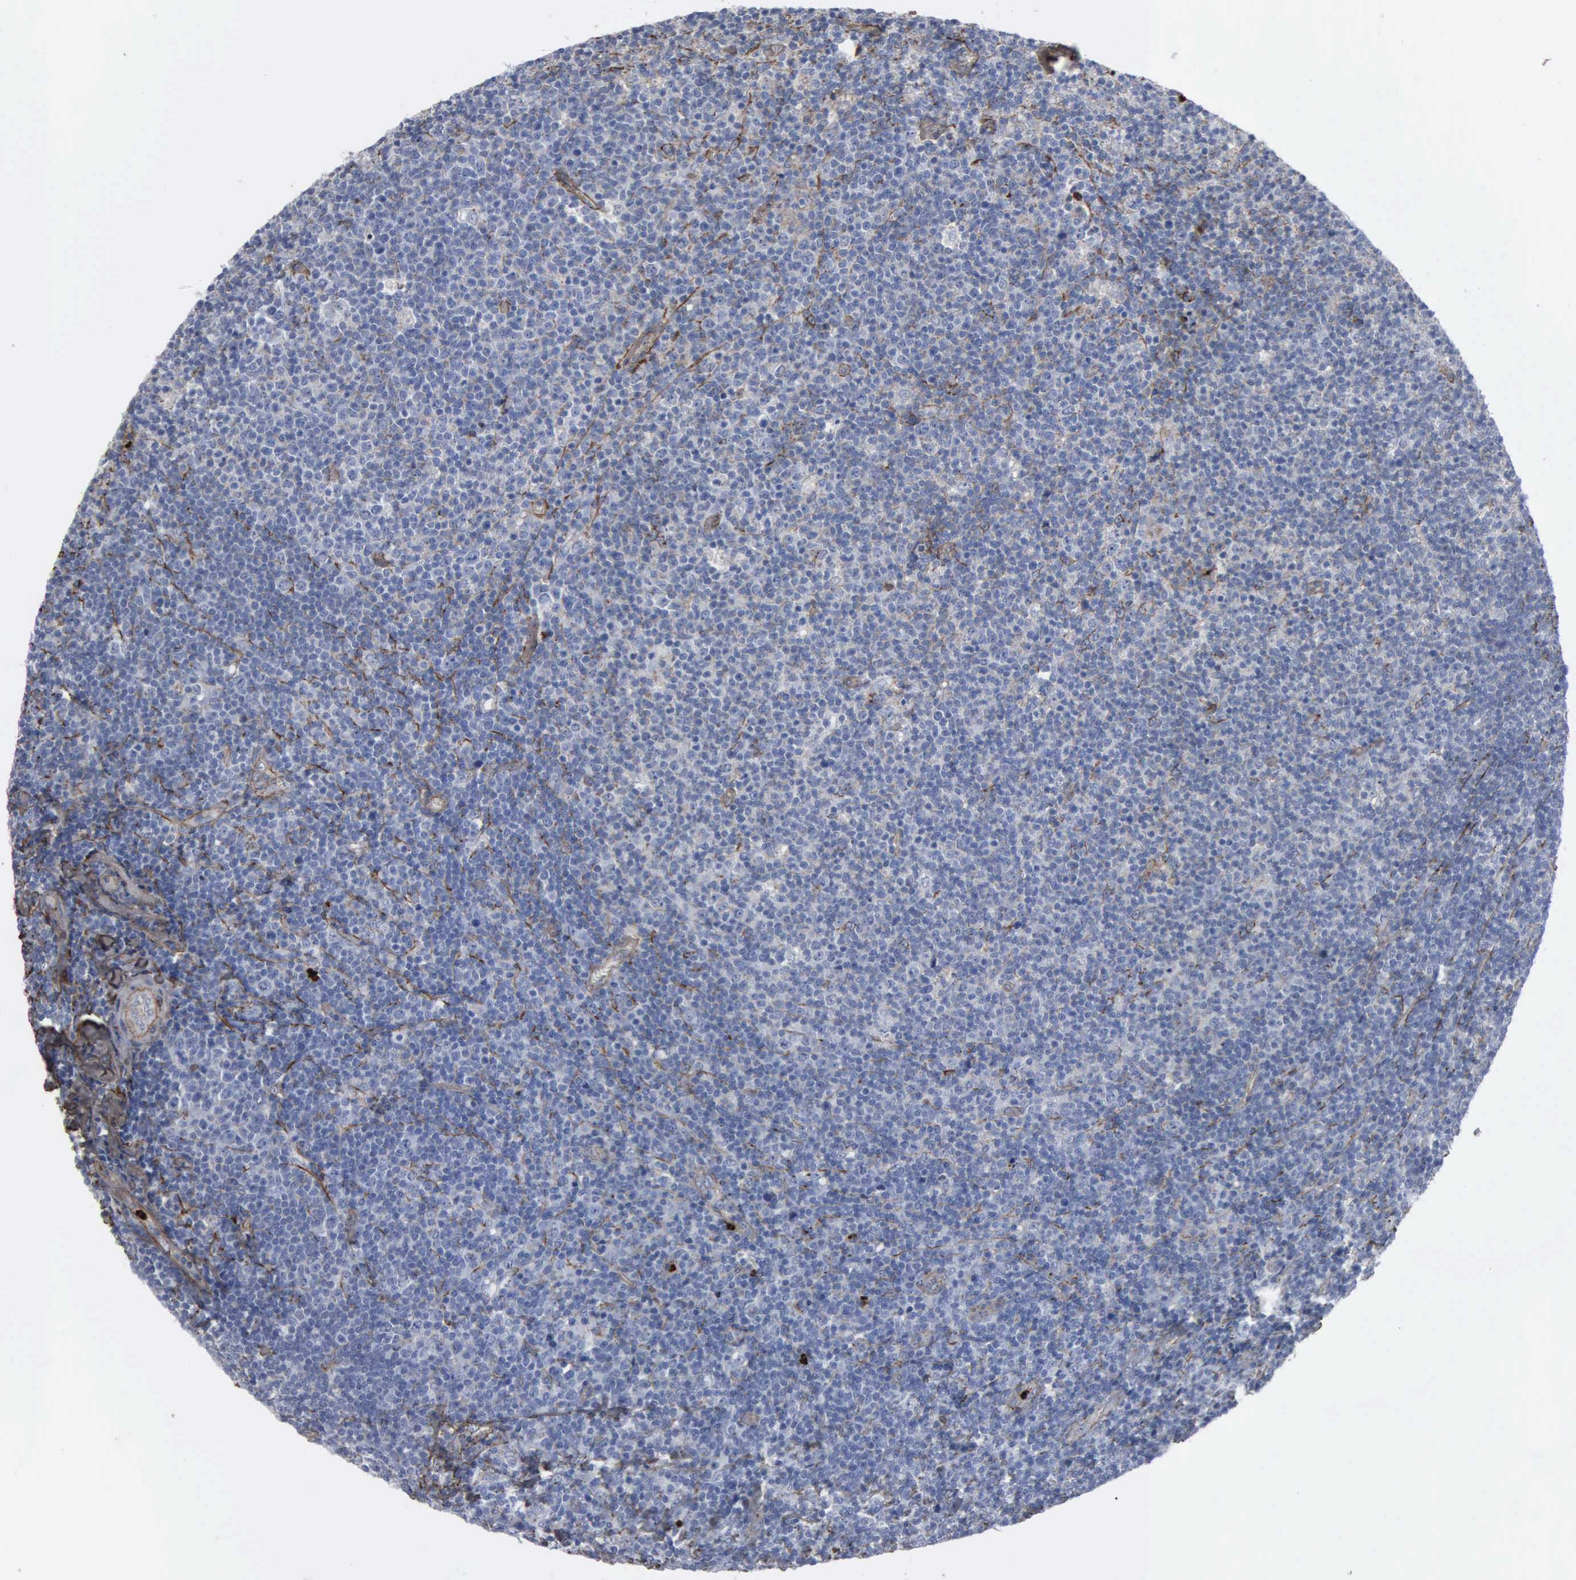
{"staining": {"intensity": "negative", "quantity": "none", "location": "none"}, "tissue": "lymphoma", "cell_type": "Tumor cells", "image_type": "cancer", "snomed": [{"axis": "morphology", "description": "Malignant lymphoma, non-Hodgkin's type, Low grade"}, {"axis": "topography", "description": "Lymph node"}], "caption": "Immunohistochemistry (IHC) image of neoplastic tissue: malignant lymphoma, non-Hodgkin's type (low-grade) stained with DAB (3,3'-diaminobenzidine) shows no significant protein staining in tumor cells. (Stains: DAB immunohistochemistry (IHC) with hematoxylin counter stain, Microscopy: brightfield microscopy at high magnification).", "gene": "FN1", "patient": {"sex": "male", "age": 74}}